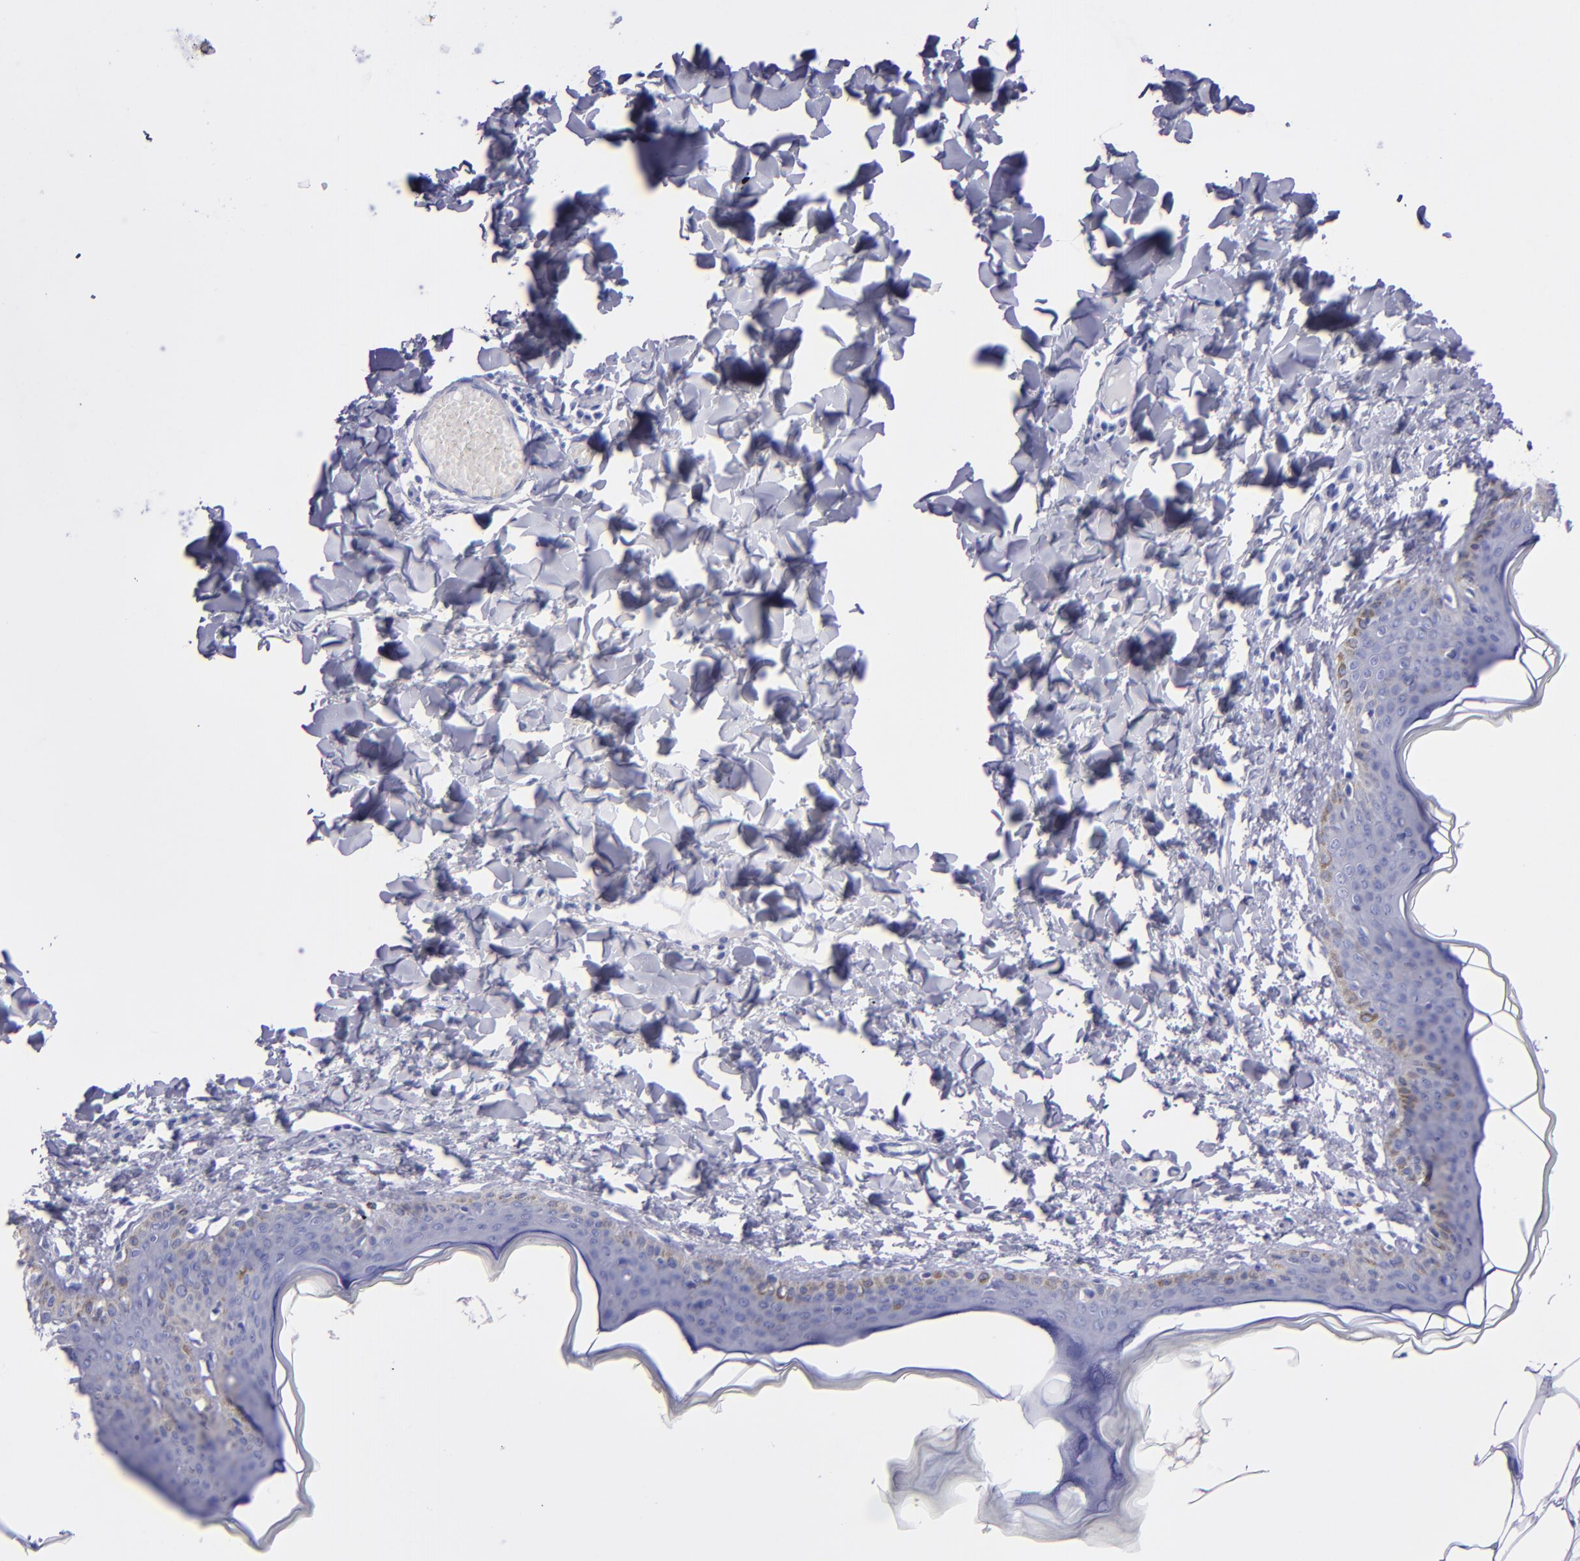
{"staining": {"intensity": "negative", "quantity": "none", "location": "none"}, "tissue": "skin", "cell_type": "Fibroblasts", "image_type": "normal", "snomed": [{"axis": "morphology", "description": "Normal tissue, NOS"}, {"axis": "topography", "description": "Skin"}], "caption": "High power microscopy histopathology image of an immunohistochemistry image of unremarkable skin, revealing no significant staining in fibroblasts.", "gene": "CR1", "patient": {"sex": "female", "age": 17}}